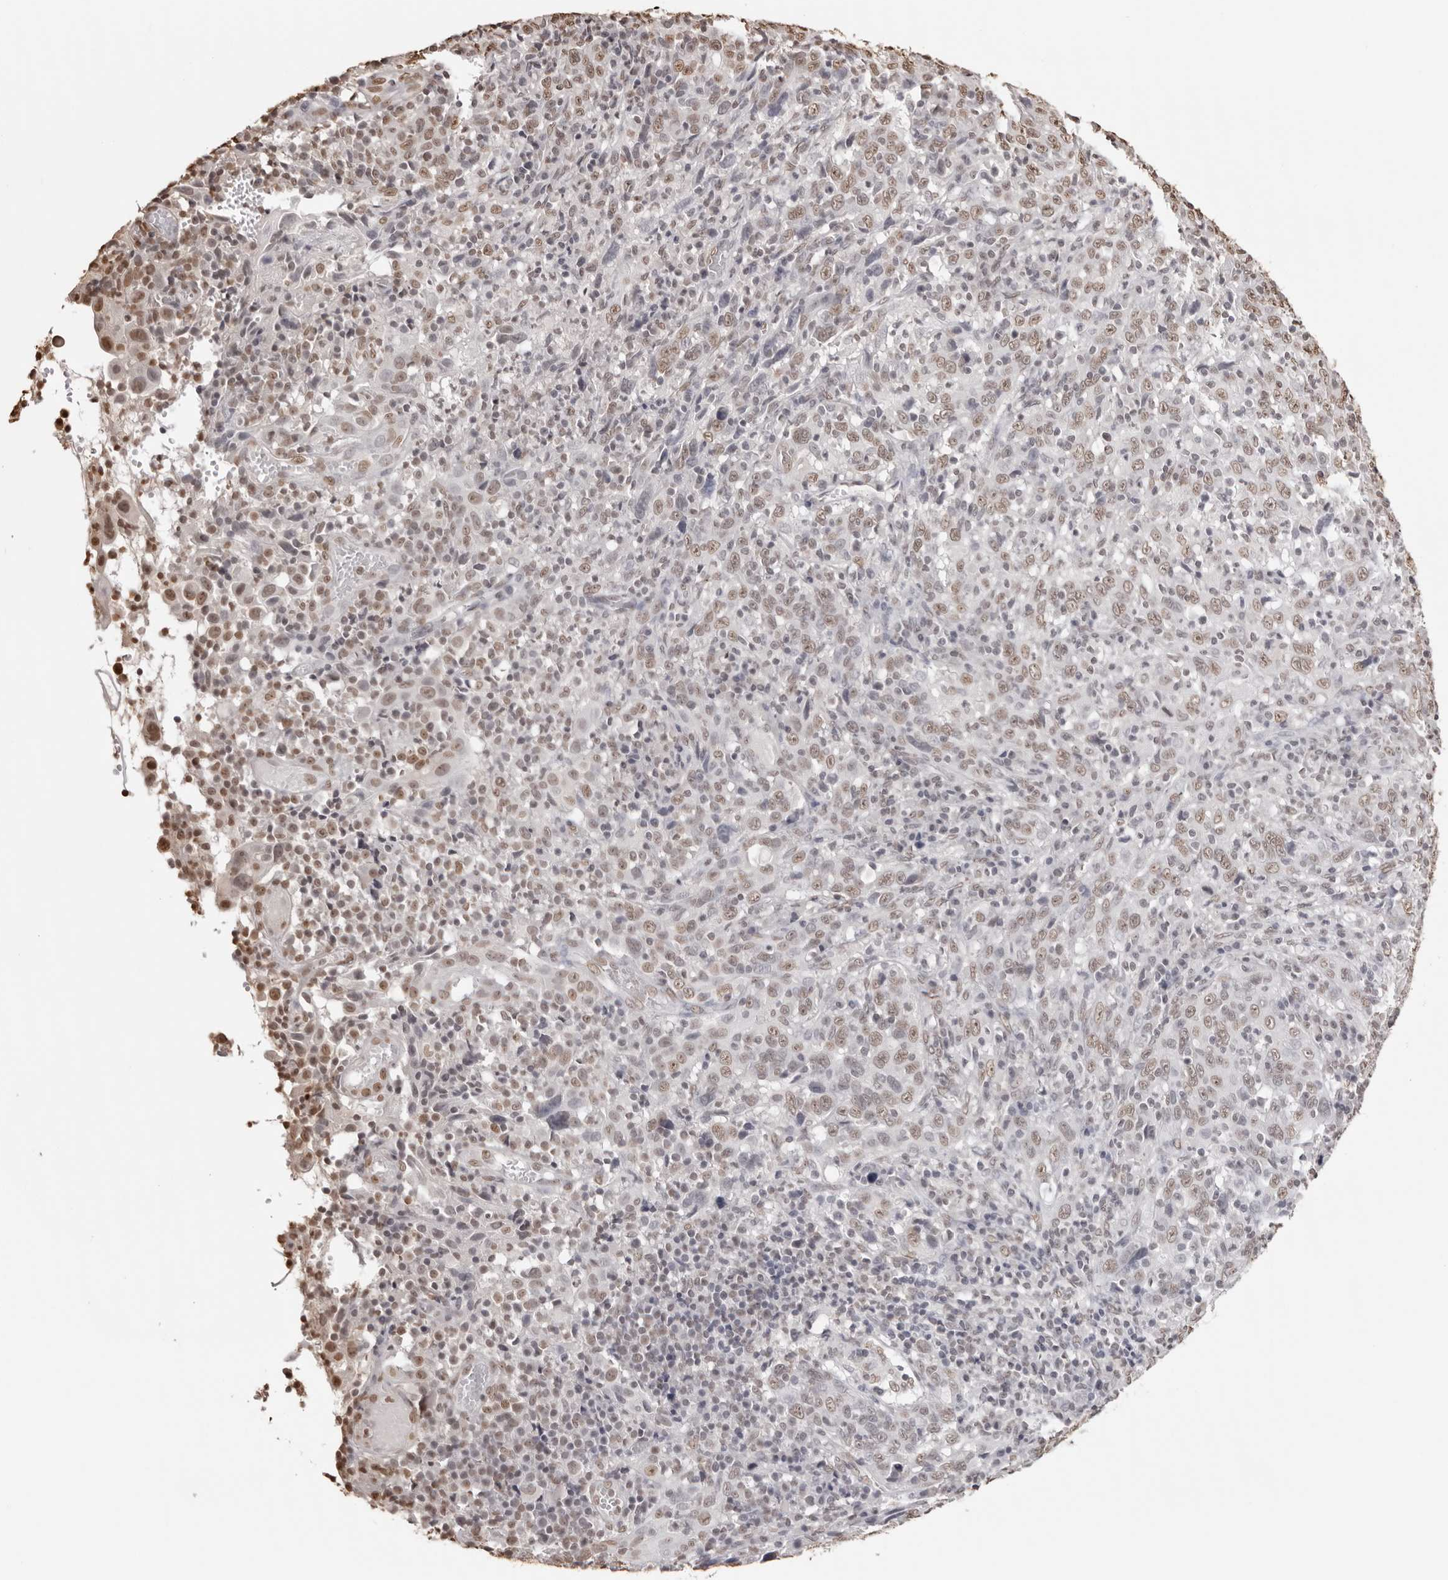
{"staining": {"intensity": "weak", "quantity": ">75%", "location": "nuclear"}, "tissue": "cervical cancer", "cell_type": "Tumor cells", "image_type": "cancer", "snomed": [{"axis": "morphology", "description": "Squamous cell carcinoma, NOS"}, {"axis": "topography", "description": "Cervix"}], "caption": "Cervical cancer tissue shows weak nuclear expression in approximately >75% of tumor cells", "gene": "OLIG3", "patient": {"sex": "female", "age": 46}}